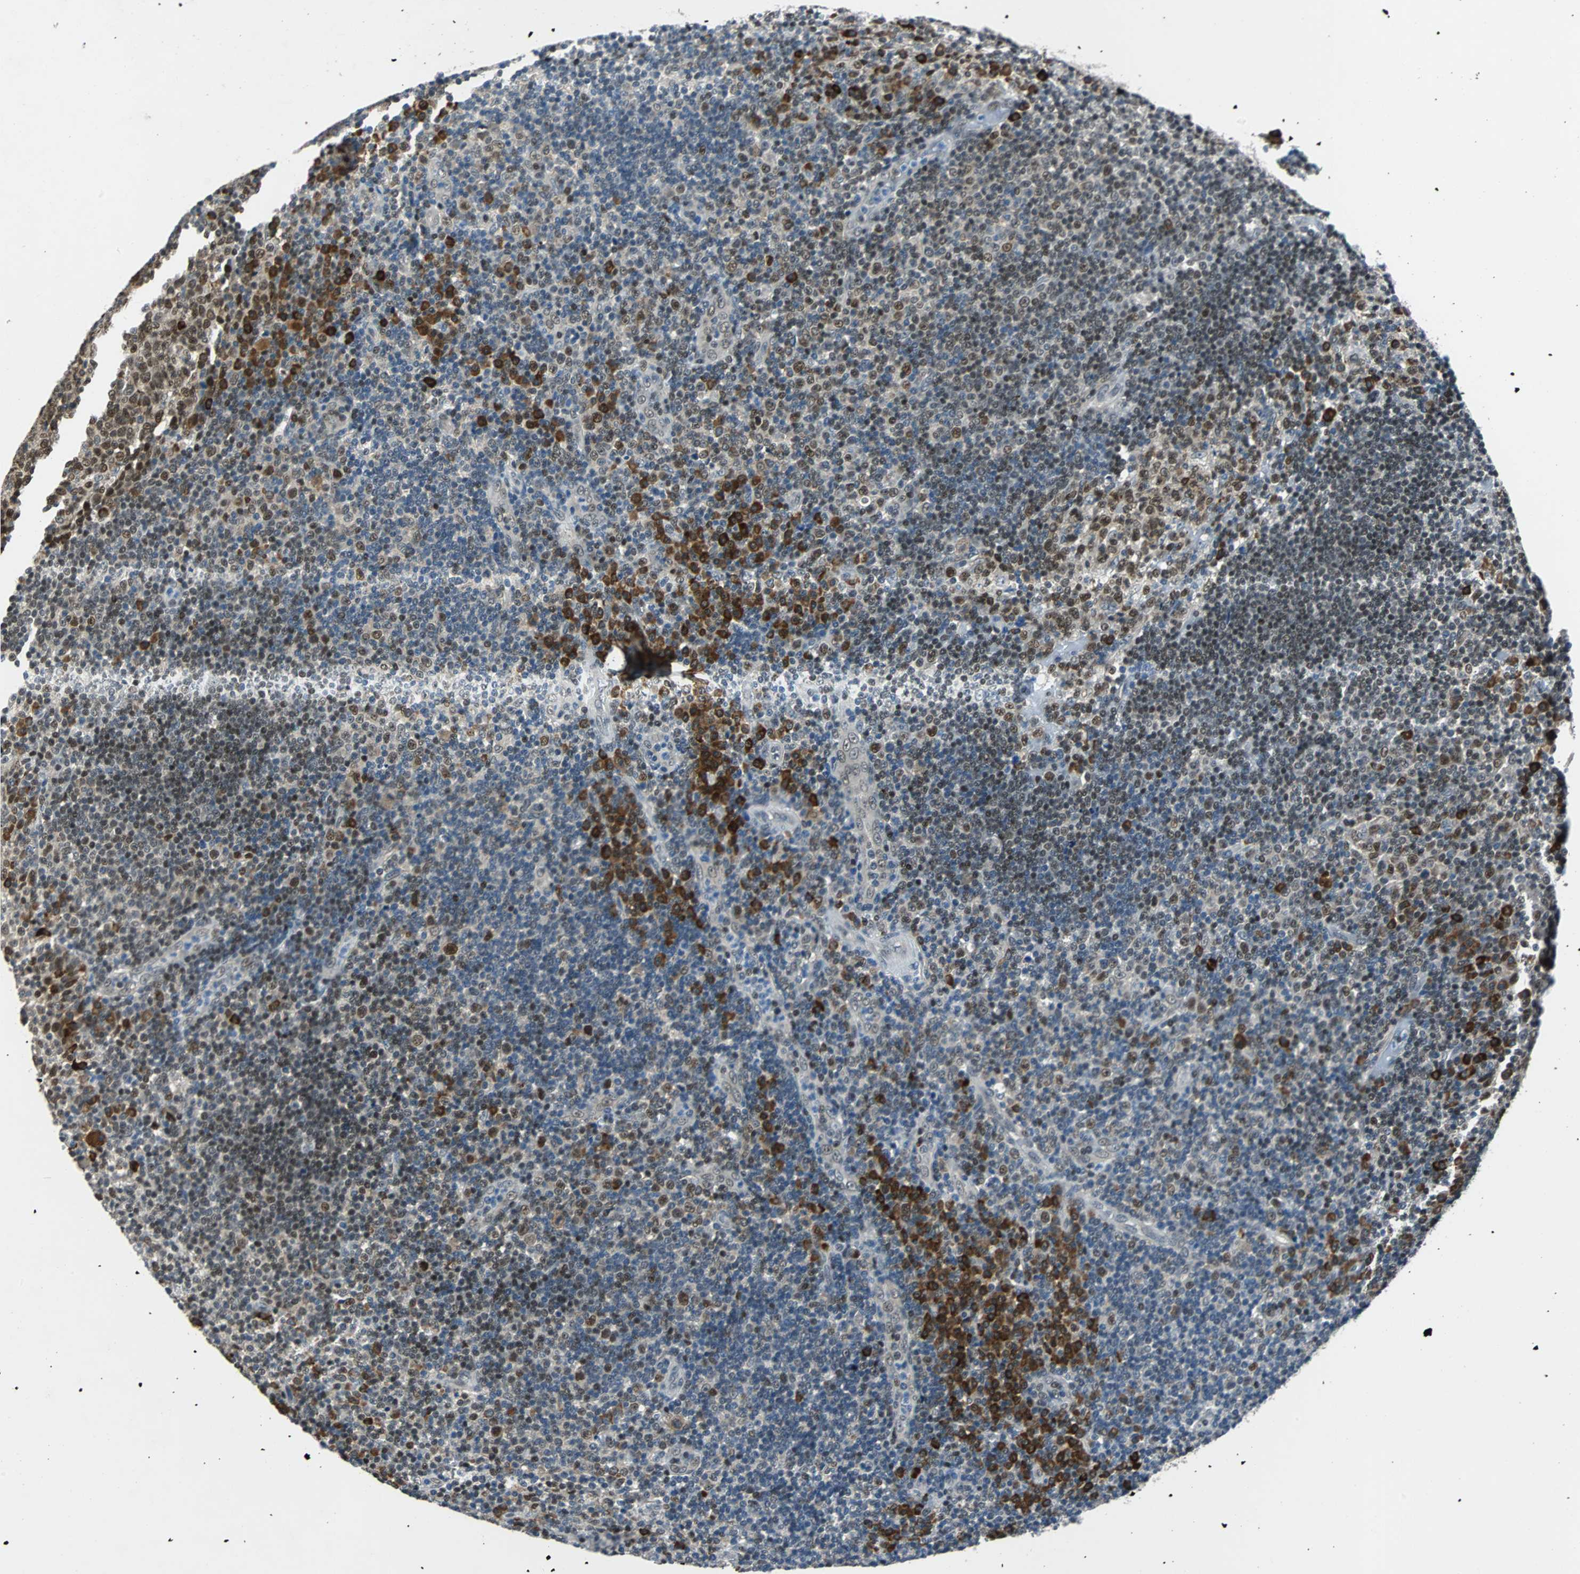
{"staining": {"intensity": "moderate", "quantity": "25%-75%", "location": "nuclear"}, "tissue": "tonsil", "cell_type": "Germinal center cells", "image_type": "normal", "snomed": [{"axis": "morphology", "description": "Normal tissue, NOS"}, {"axis": "topography", "description": "Tonsil"}], "caption": "Immunohistochemistry (IHC) histopathology image of unremarkable human tonsil stained for a protein (brown), which reveals medium levels of moderate nuclear positivity in about 25%-75% of germinal center cells.", "gene": "USP28", "patient": {"sex": "female", "age": 40}}